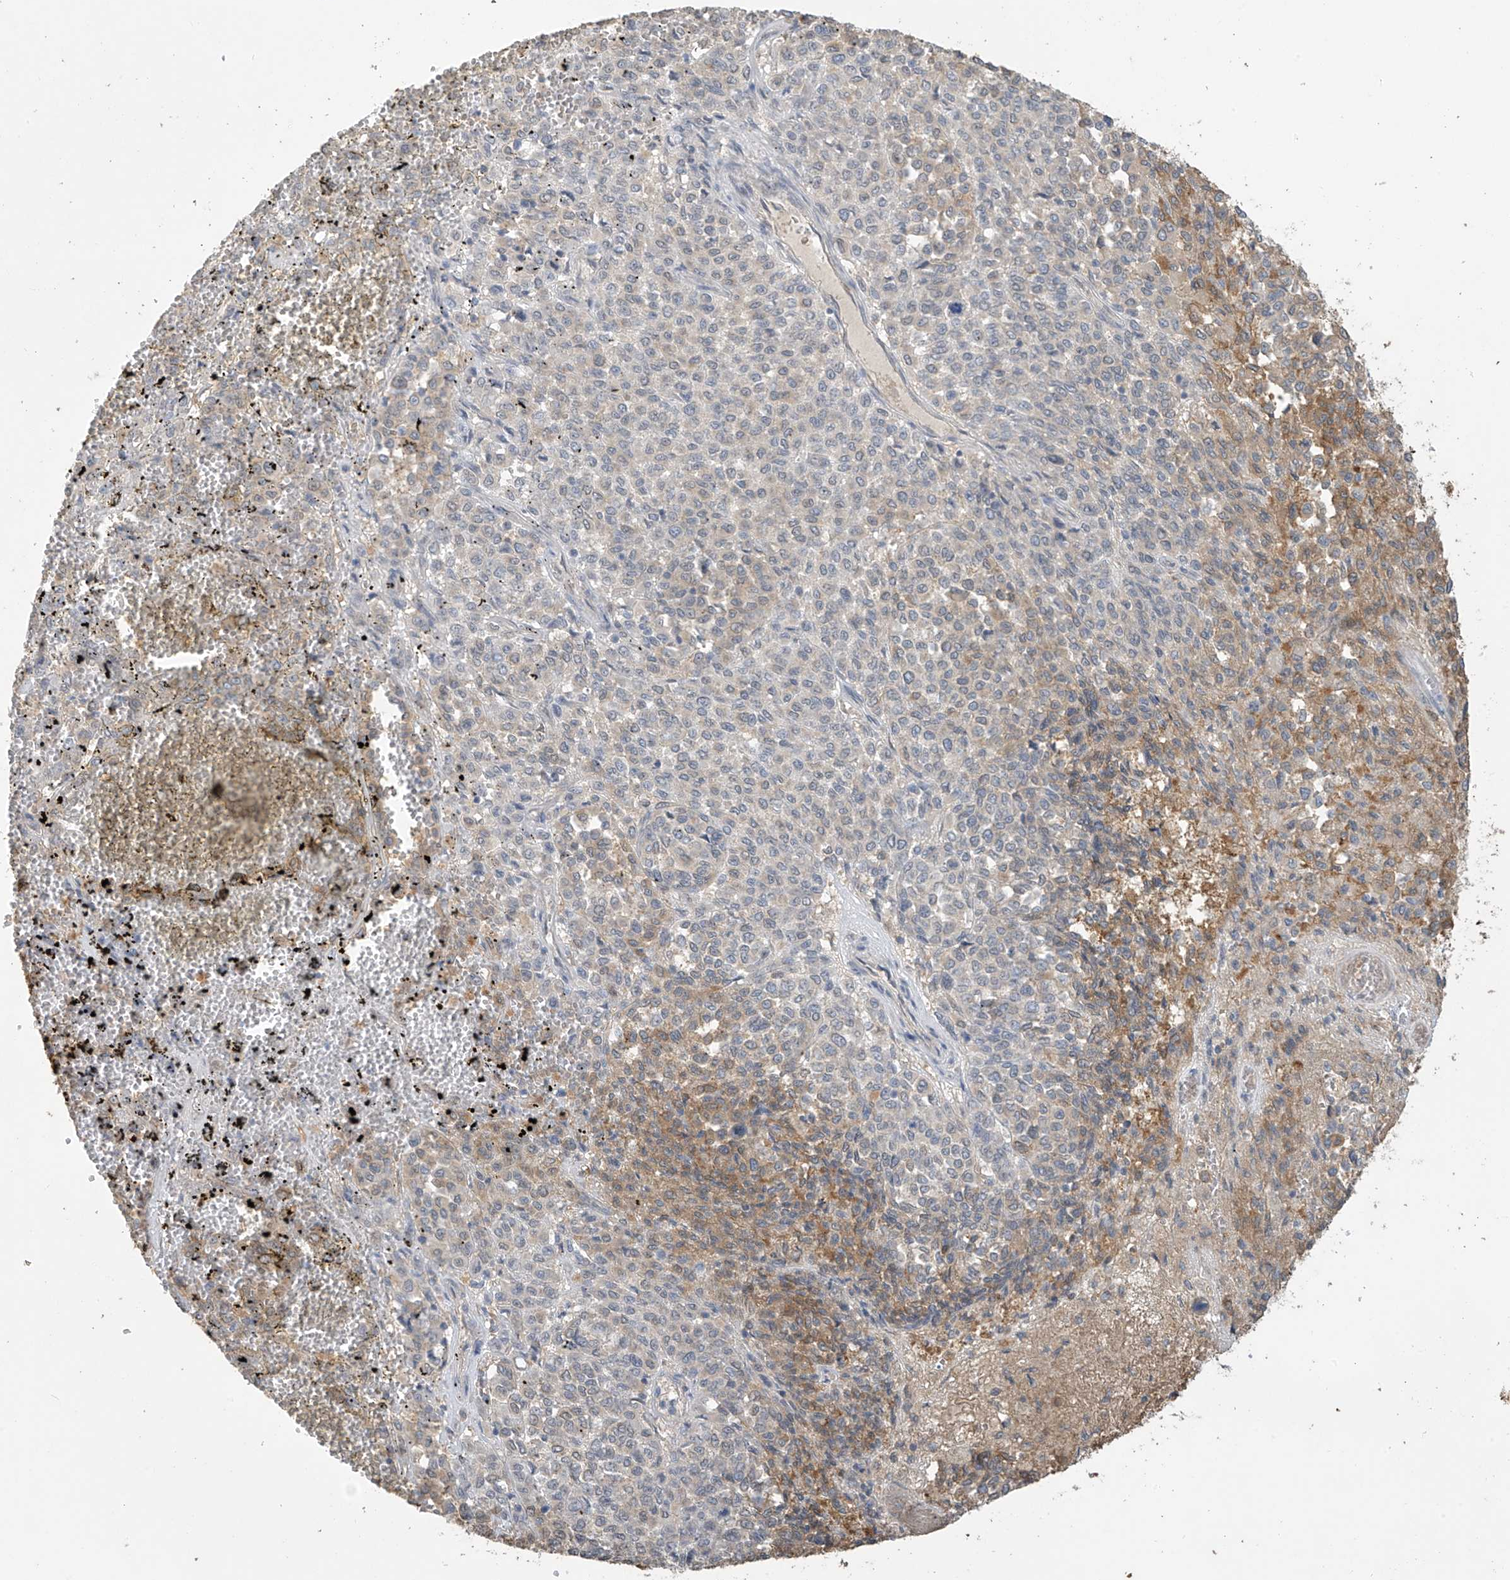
{"staining": {"intensity": "negative", "quantity": "none", "location": "none"}, "tissue": "melanoma", "cell_type": "Tumor cells", "image_type": "cancer", "snomed": [{"axis": "morphology", "description": "Malignant melanoma, Metastatic site"}, {"axis": "topography", "description": "Pancreas"}], "caption": "This is an IHC image of human melanoma. There is no expression in tumor cells.", "gene": "SLFN14", "patient": {"sex": "female", "age": 30}}